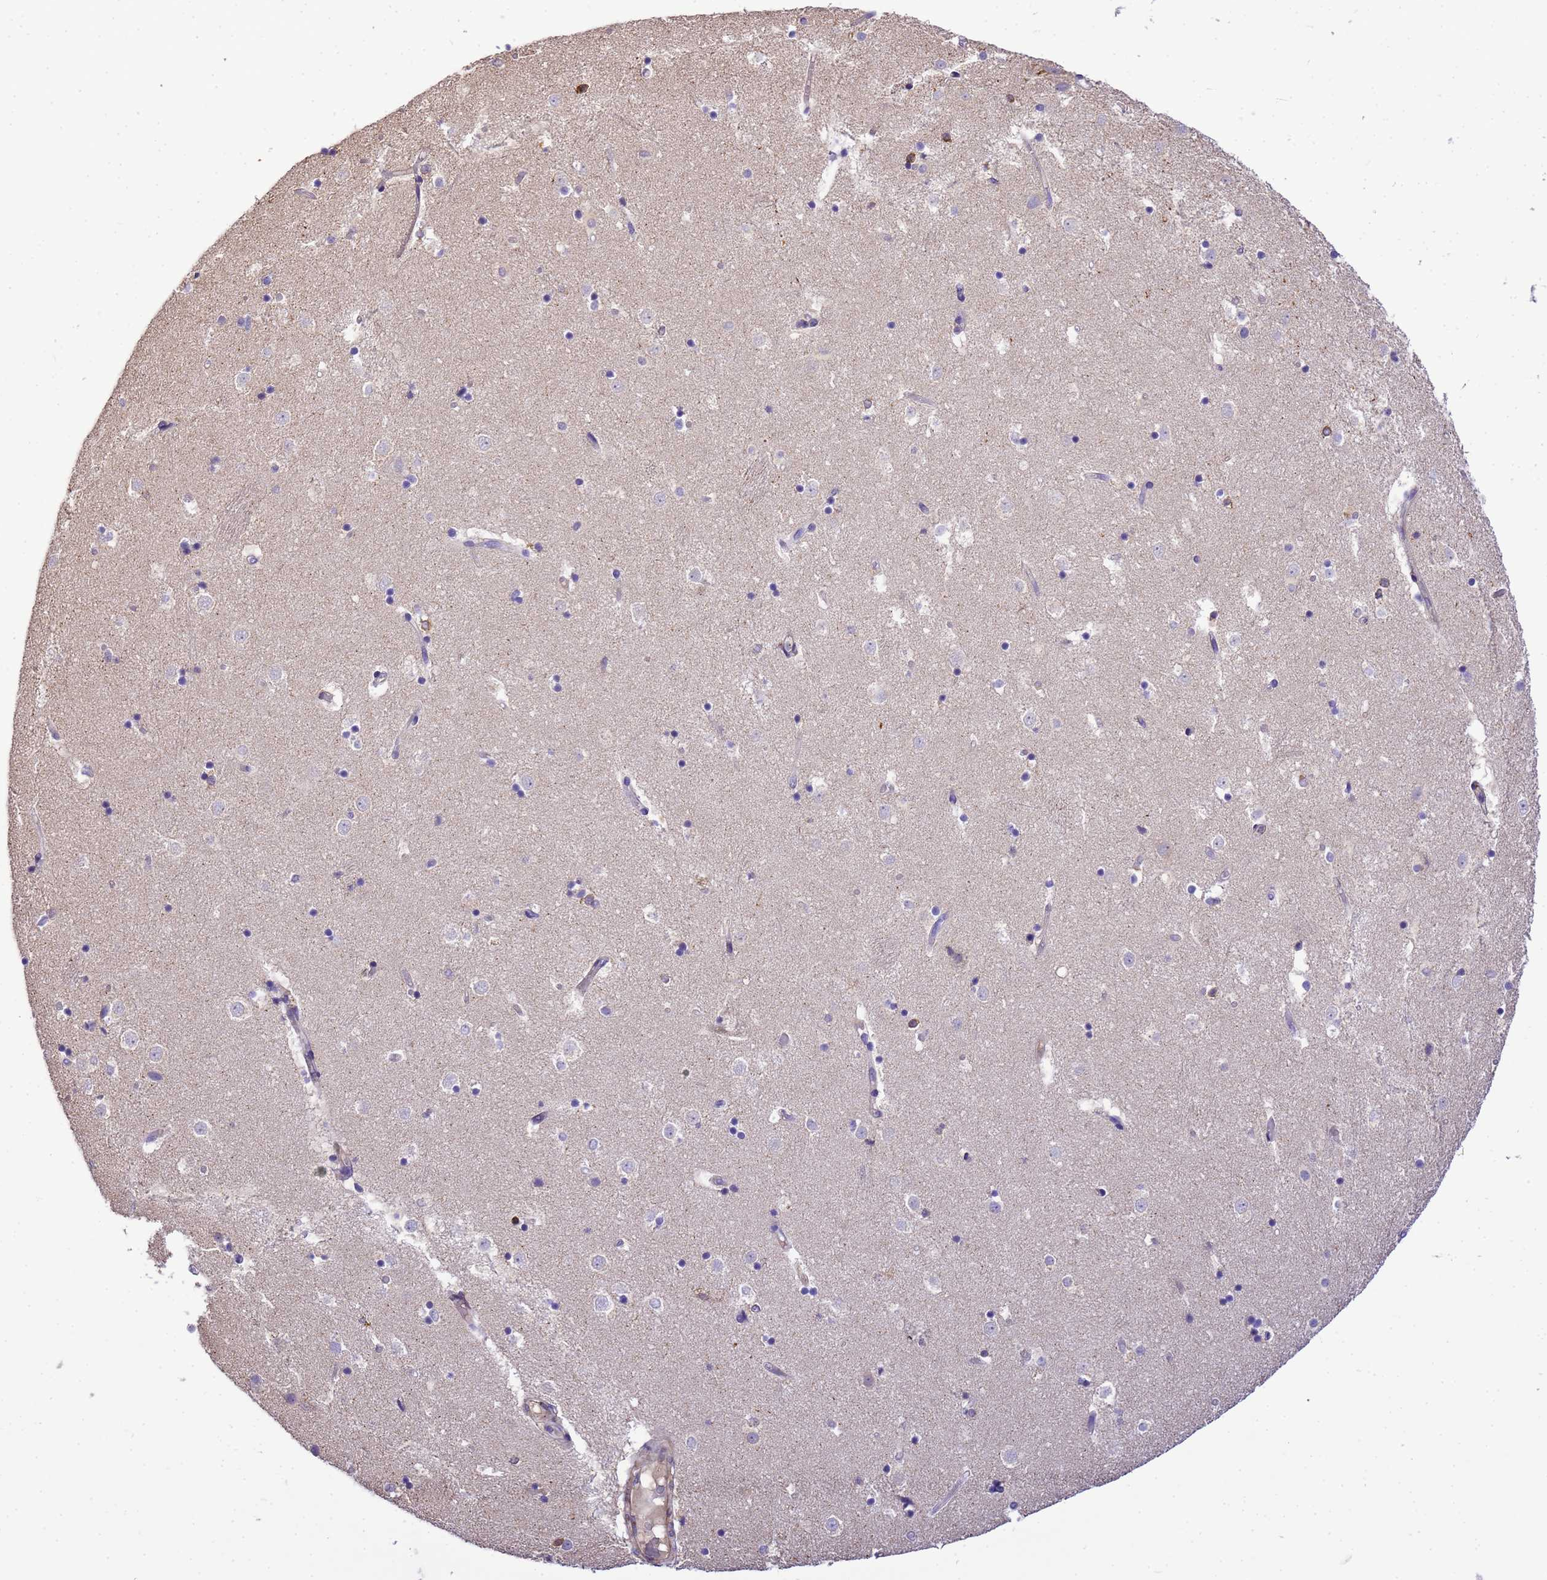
{"staining": {"intensity": "negative", "quantity": "none", "location": "none"}, "tissue": "caudate", "cell_type": "Glial cells", "image_type": "normal", "snomed": [{"axis": "morphology", "description": "Normal tissue, NOS"}, {"axis": "topography", "description": "Lateral ventricle wall"}], "caption": "An immunohistochemistry image of normal caudate is shown. There is no staining in glial cells of caudate. (Stains: DAB (3,3'-diaminobenzidine) immunohistochemistry with hematoxylin counter stain, Microscopy: brightfield microscopy at high magnification).", "gene": "WDR64", "patient": {"sex": "female", "age": 52}}